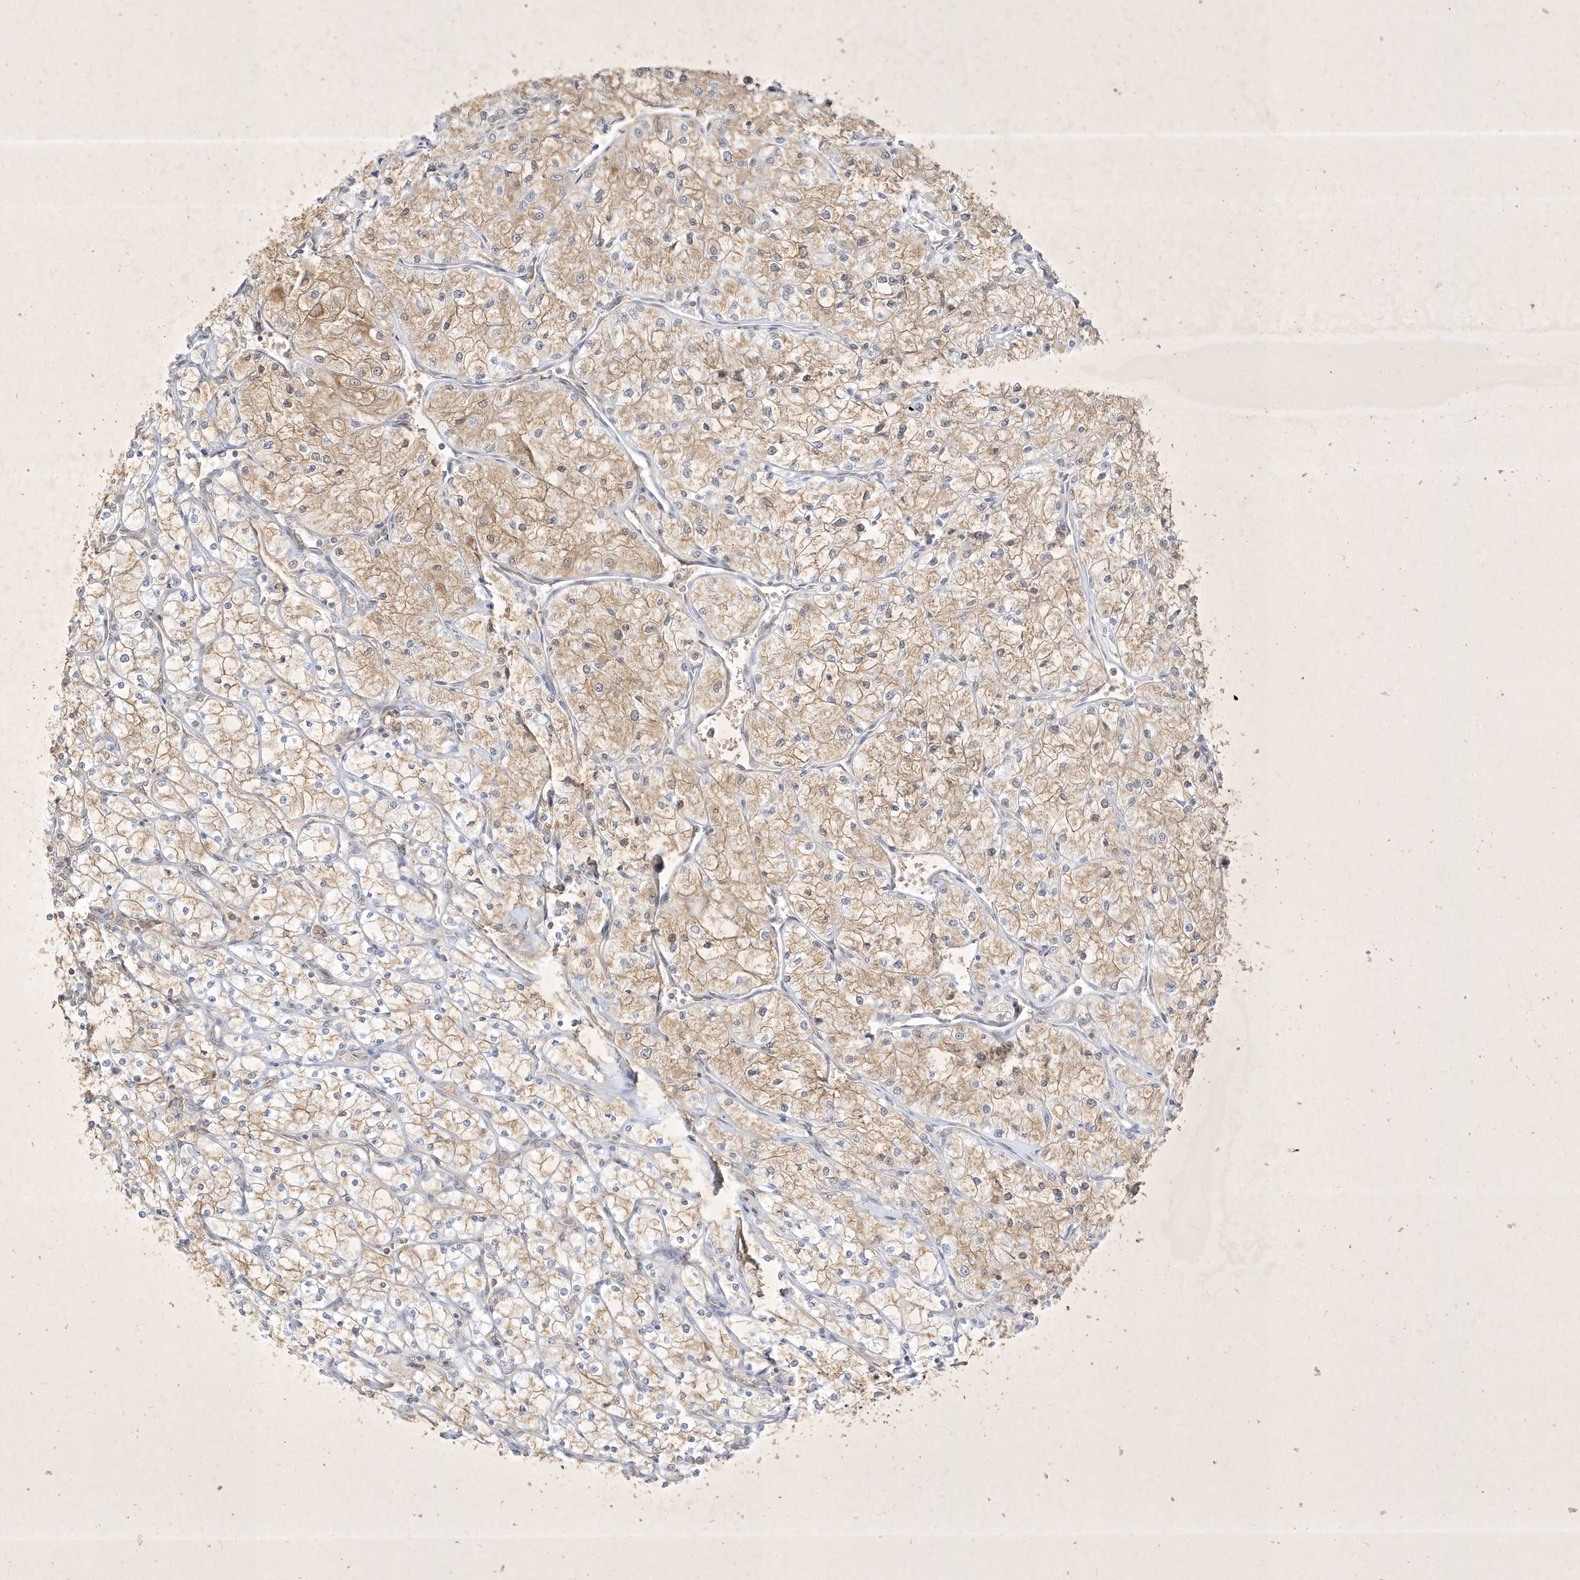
{"staining": {"intensity": "weak", "quantity": ">75%", "location": "cytoplasmic/membranous"}, "tissue": "renal cancer", "cell_type": "Tumor cells", "image_type": "cancer", "snomed": [{"axis": "morphology", "description": "Adenocarcinoma, NOS"}, {"axis": "topography", "description": "Kidney"}], "caption": "Immunohistochemical staining of renal cancer (adenocarcinoma) exhibits weak cytoplasmic/membranous protein positivity in approximately >75% of tumor cells. (Stains: DAB in brown, nuclei in blue, Microscopy: brightfield microscopy at high magnification).", "gene": "BOD1", "patient": {"sex": "male", "age": 80}}